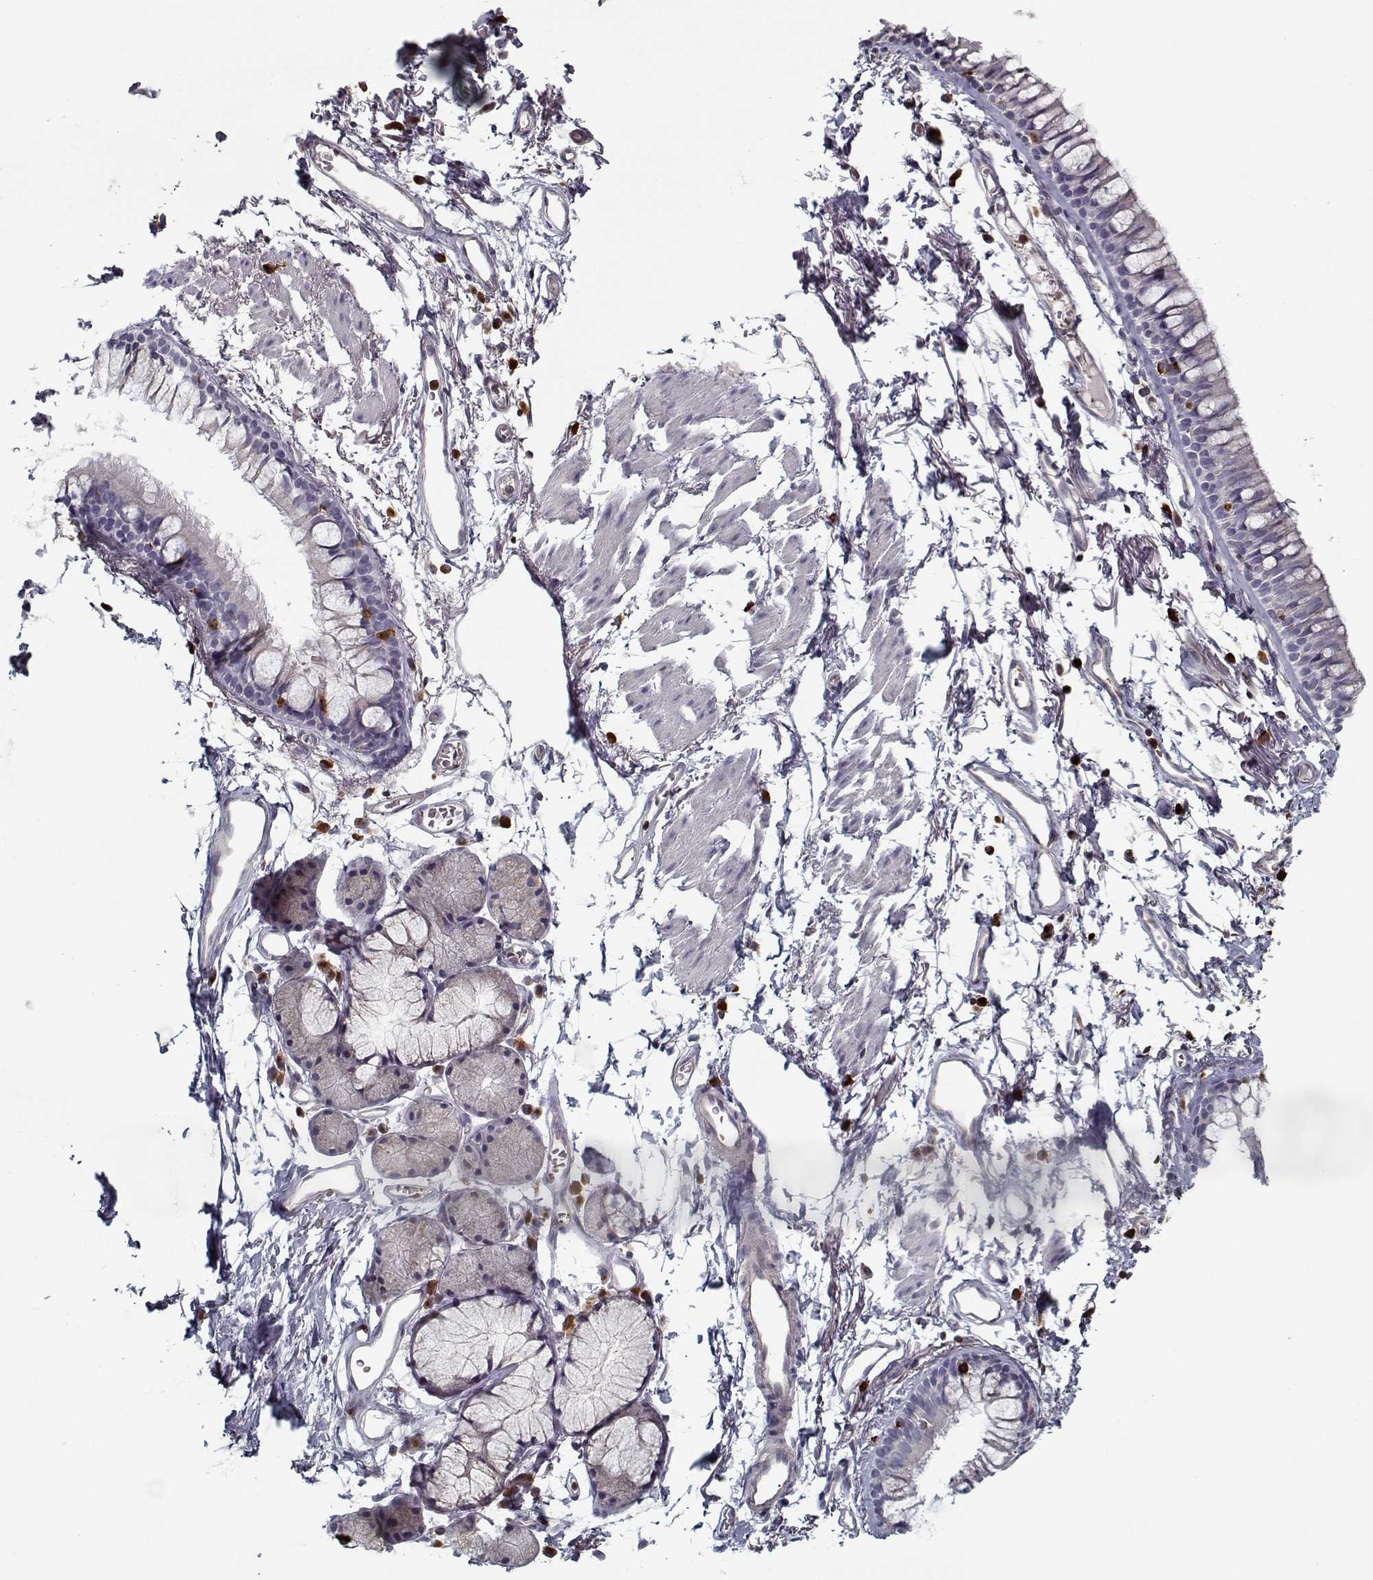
{"staining": {"intensity": "negative", "quantity": "none", "location": "none"}, "tissue": "soft tissue", "cell_type": "Chondrocytes", "image_type": "normal", "snomed": [{"axis": "morphology", "description": "Normal tissue, NOS"}, {"axis": "topography", "description": "Cartilage tissue"}, {"axis": "topography", "description": "Bronchus"}], "caption": "DAB (3,3'-diaminobenzidine) immunohistochemical staining of normal human soft tissue displays no significant staining in chondrocytes.", "gene": "UNC13D", "patient": {"sex": "female", "age": 79}}